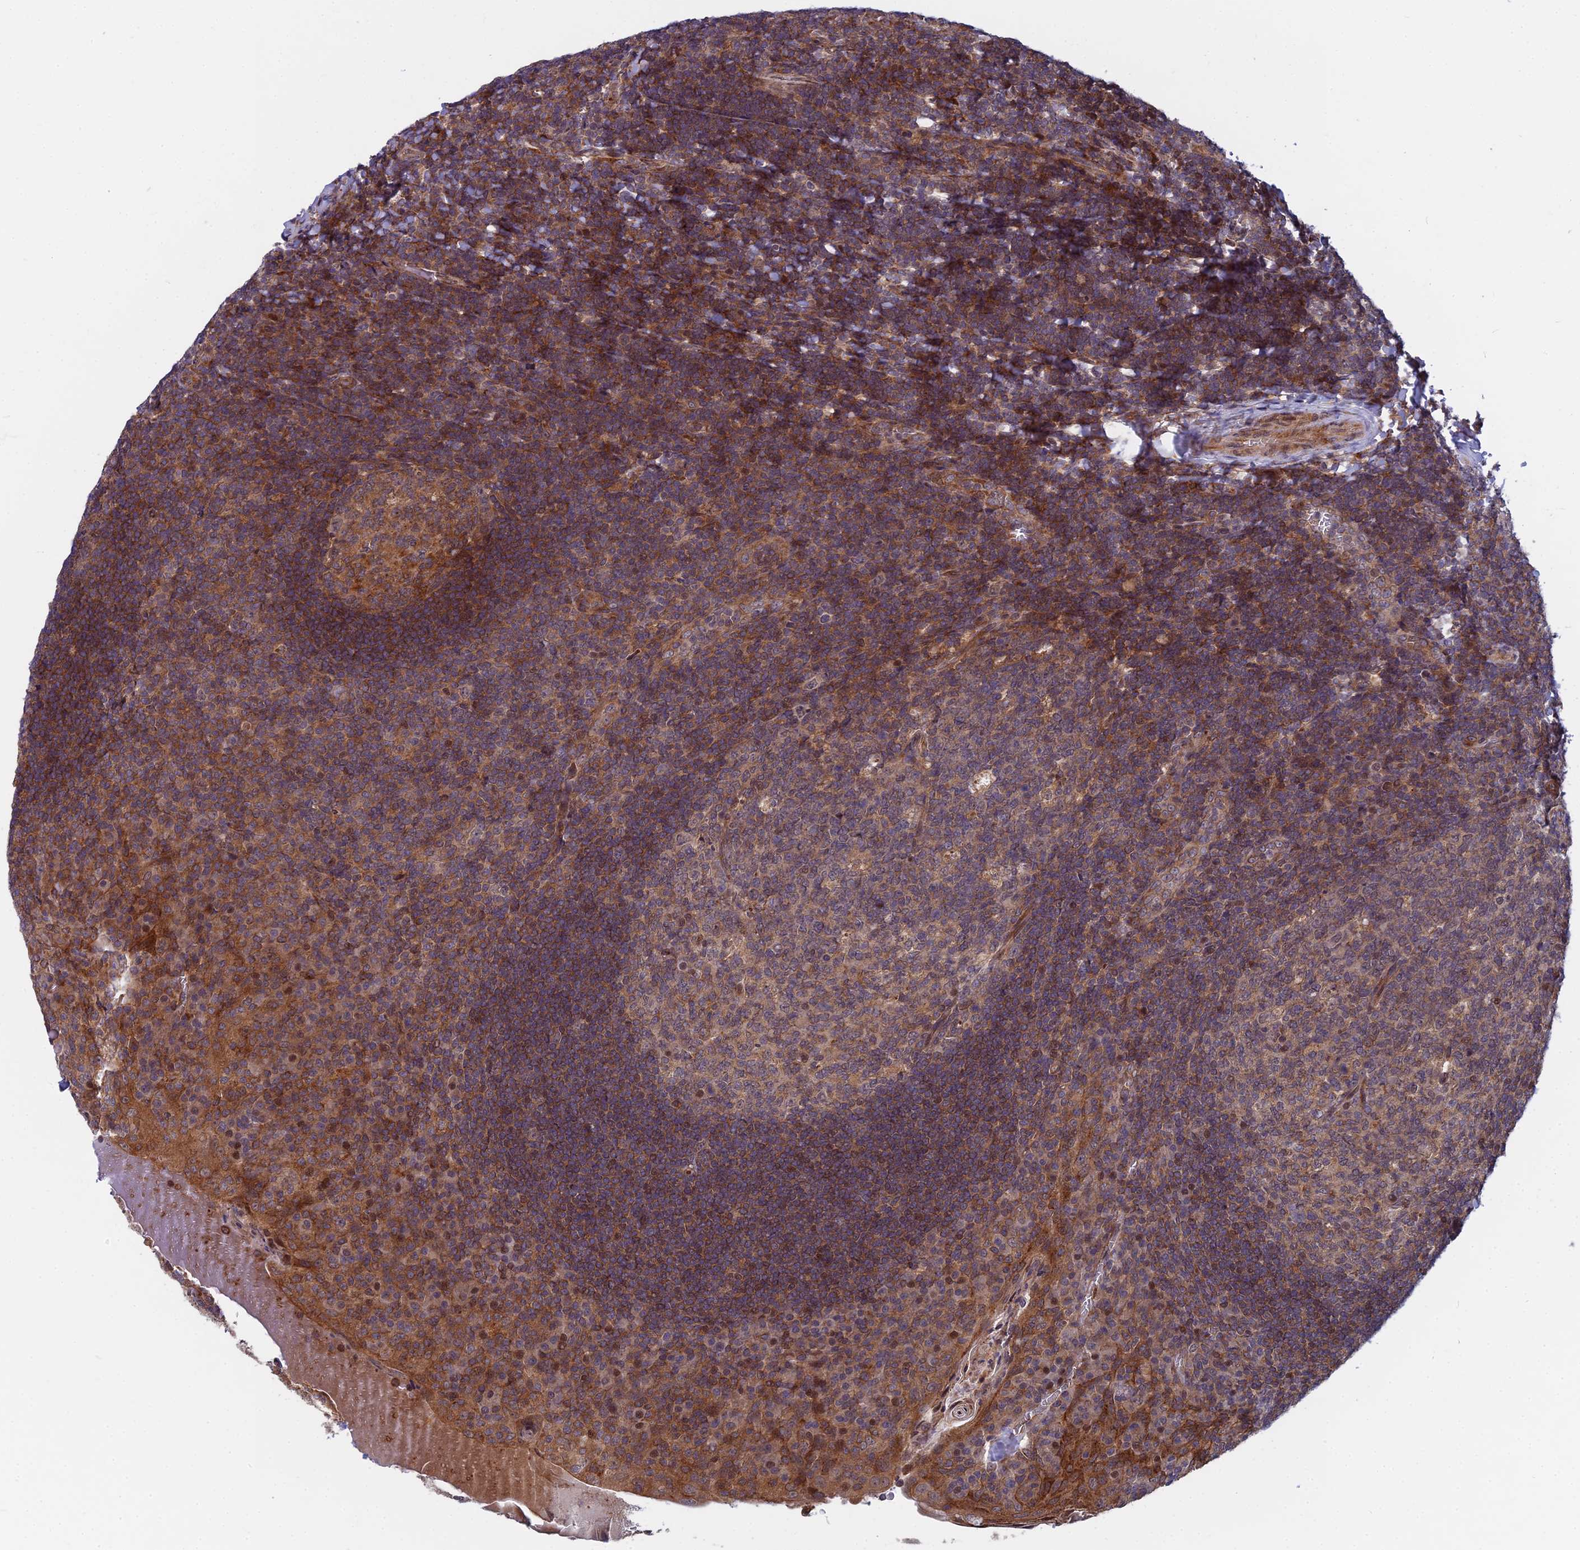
{"staining": {"intensity": "moderate", "quantity": "25%-75%", "location": "cytoplasmic/membranous"}, "tissue": "tonsil", "cell_type": "Germinal center cells", "image_type": "normal", "snomed": [{"axis": "morphology", "description": "Normal tissue, NOS"}, {"axis": "topography", "description": "Tonsil"}], "caption": "A micrograph showing moderate cytoplasmic/membranous expression in approximately 25%-75% of germinal center cells in normal tonsil, as visualized by brown immunohistochemical staining.", "gene": "COMMD2", "patient": {"sex": "male", "age": 17}}